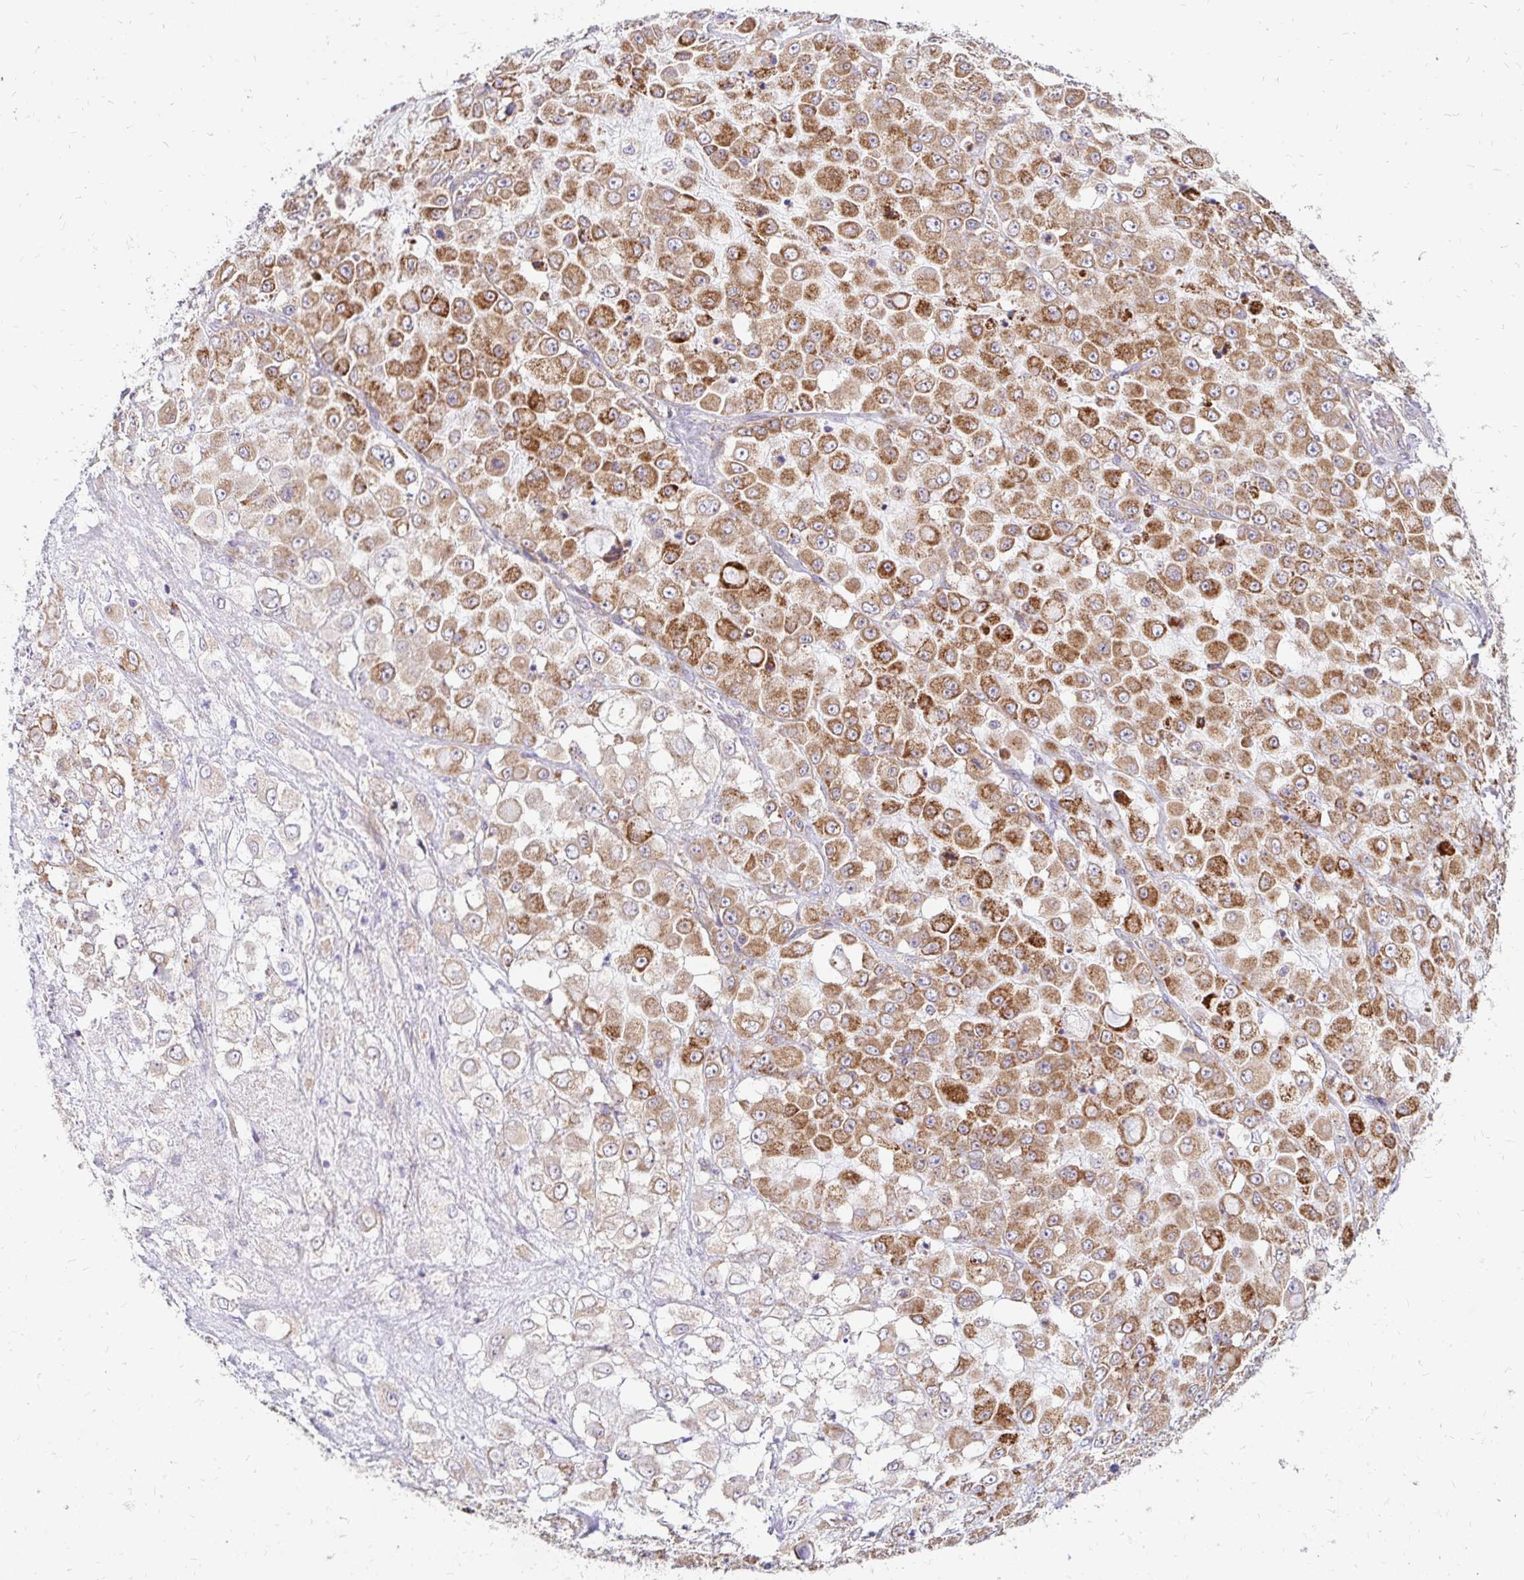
{"staining": {"intensity": "moderate", "quantity": "25%-75%", "location": "cytoplasmic/membranous"}, "tissue": "stomach cancer", "cell_type": "Tumor cells", "image_type": "cancer", "snomed": [{"axis": "morphology", "description": "Adenocarcinoma, NOS"}, {"axis": "topography", "description": "Stomach"}], "caption": "Human stomach adenocarcinoma stained with a protein marker demonstrates moderate staining in tumor cells.", "gene": "IDUA", "patient": {"sex": "female", "age": 76}}